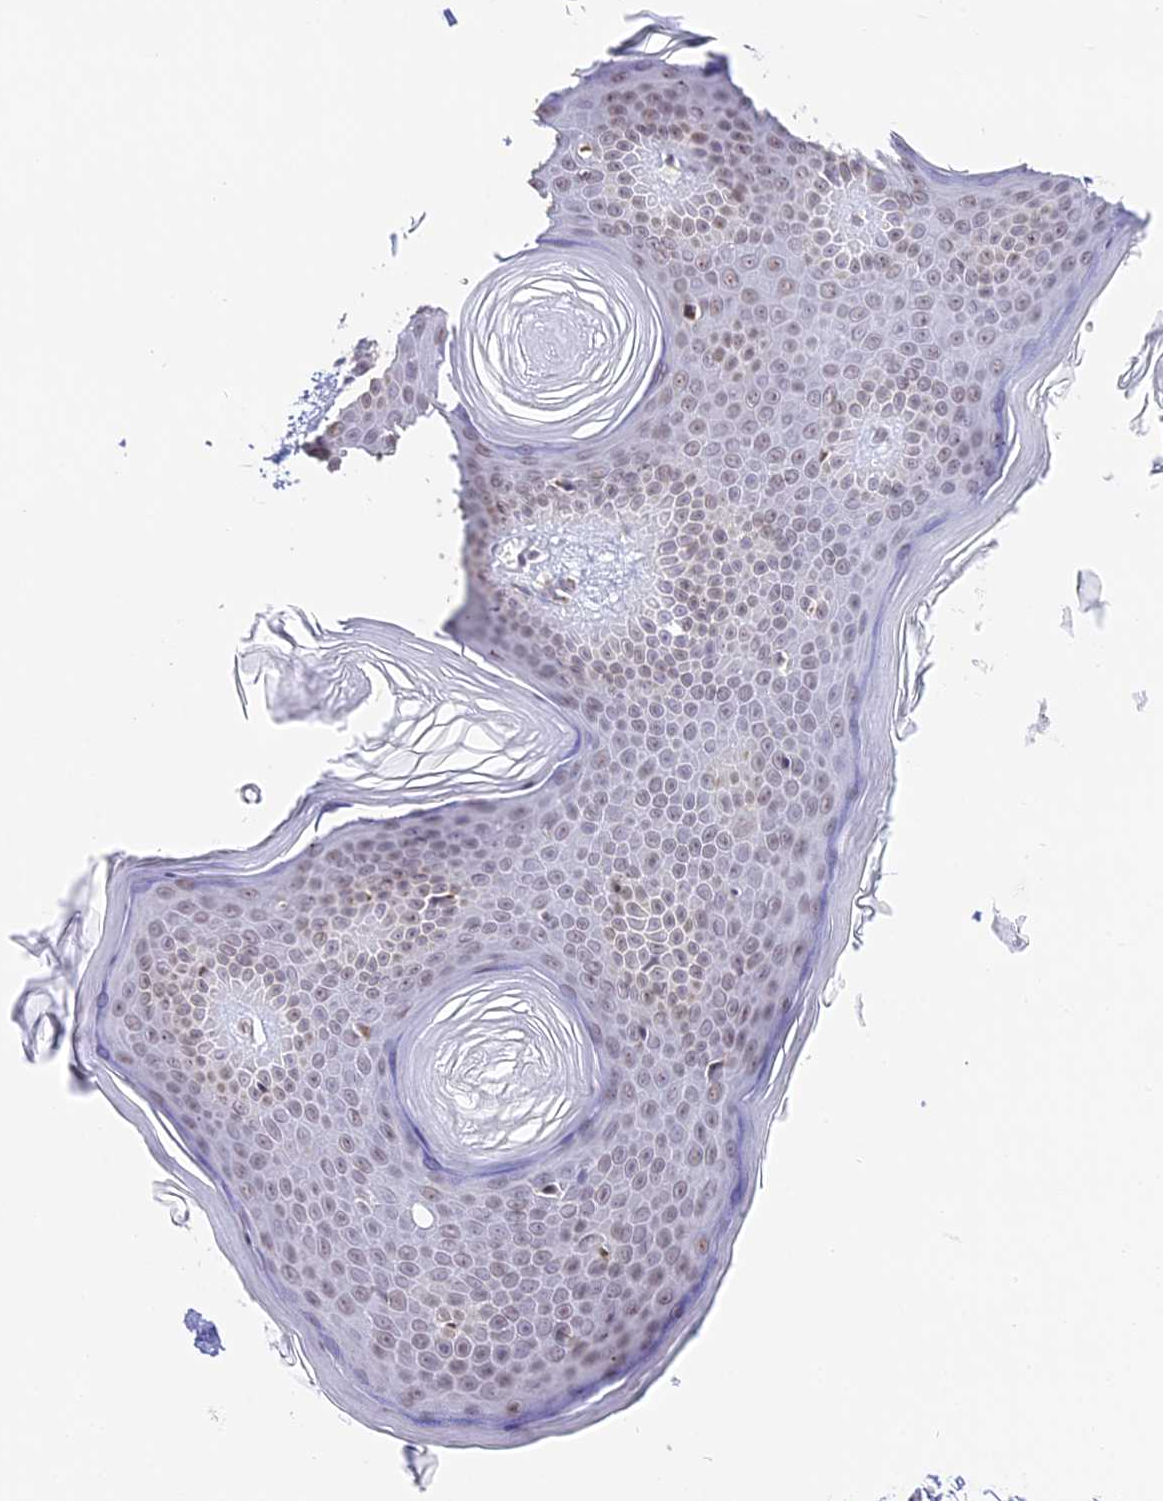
{"staining": {"intensity": "negative", "quantity": "none", "location": "none"}, "tissue": "skin", "cell_type": "Fibroblasts", "image_type": "normal", "snomed": [{"axis": "morphology", "description": "Normal tissue, NOS"}, {"axis": "topography", "description": "Skin"}], "caption": "This is an immunohistochemistry micrograph of unremarkable skin. There is no expression in fibroblasts.", "gene": "HEATR5B", "patient": {"sex": "male", "age": 36}}